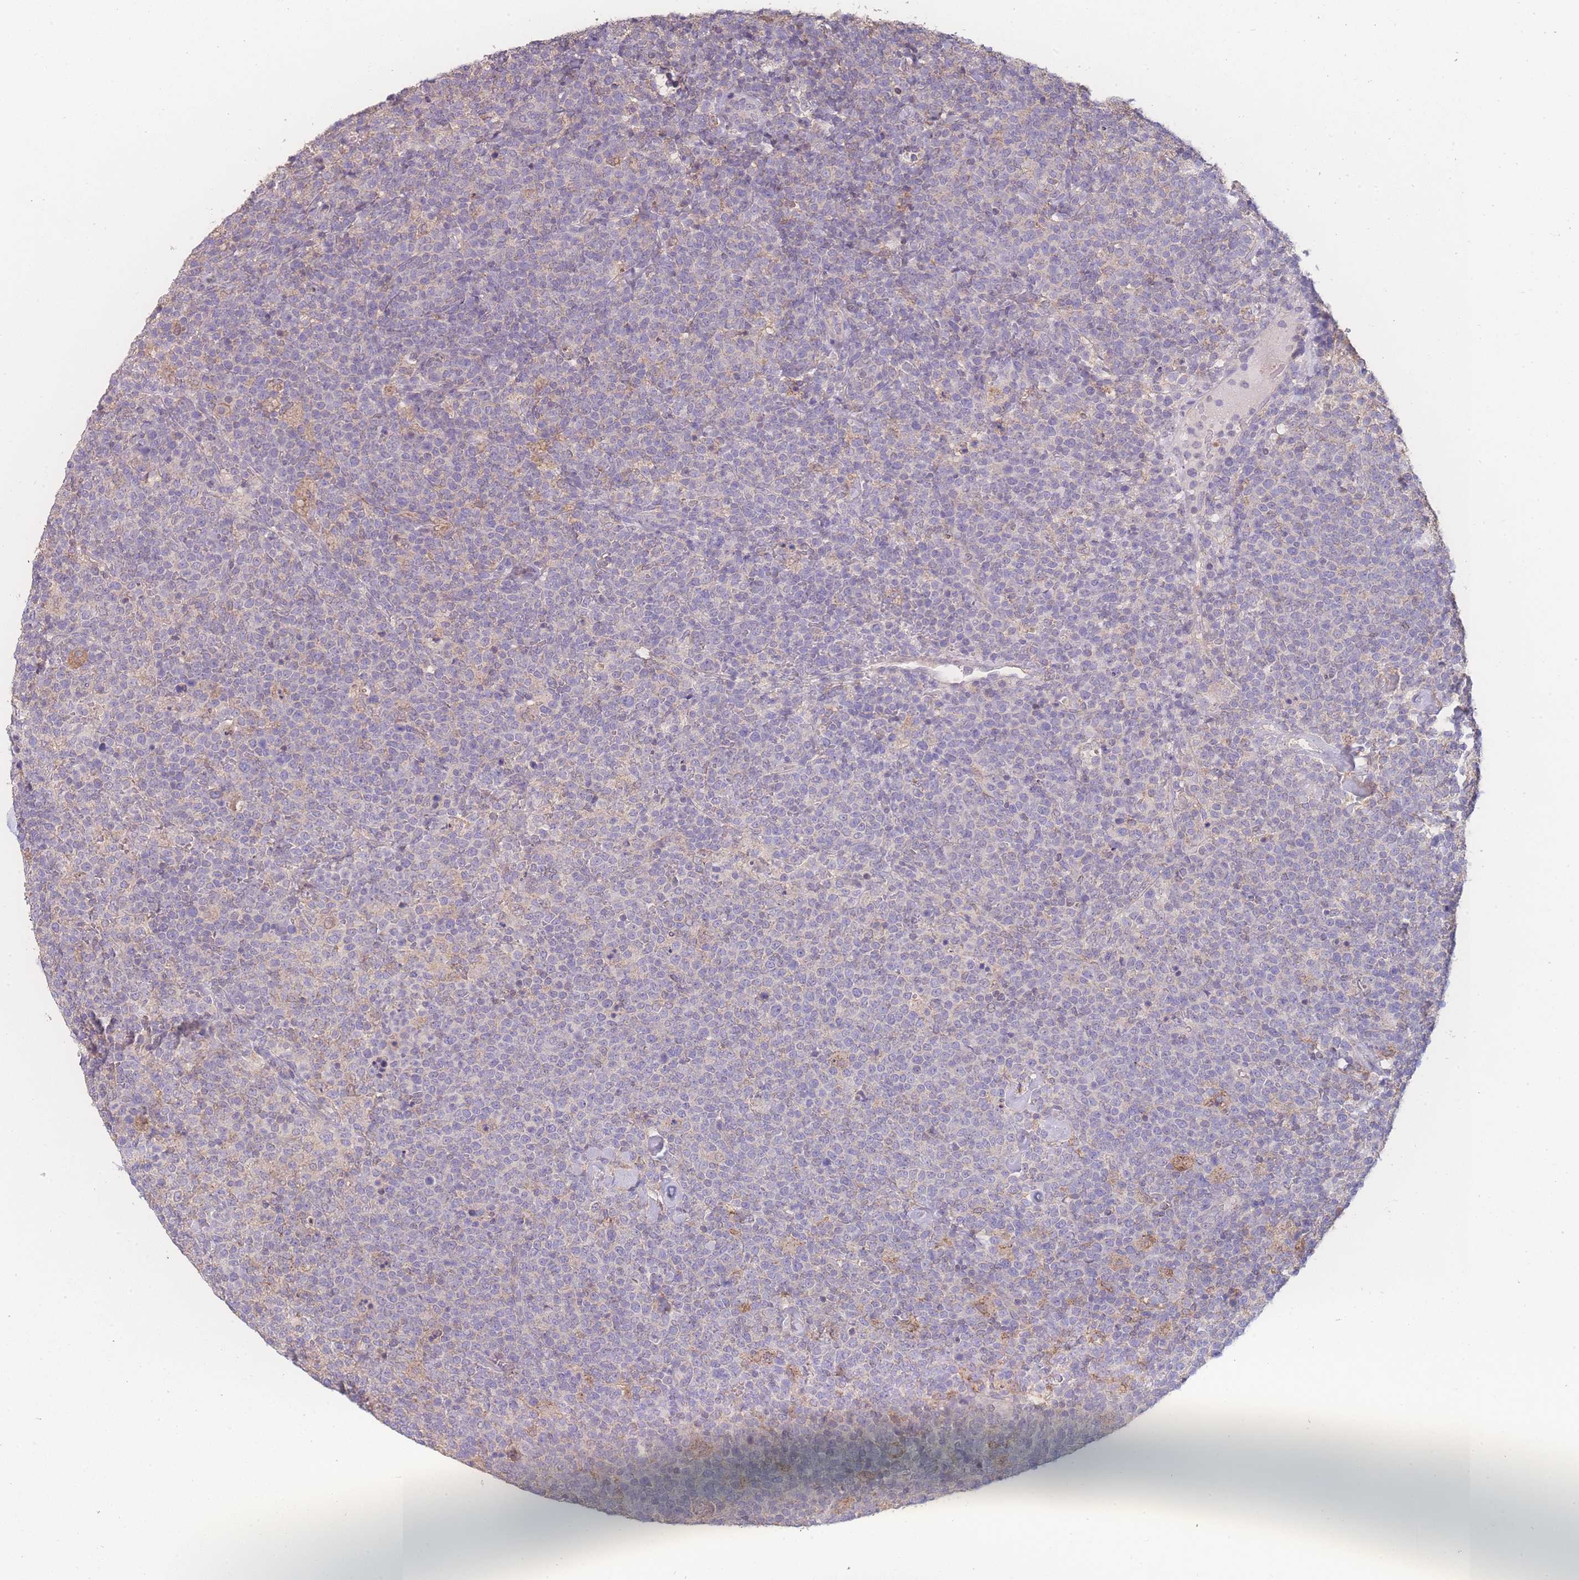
{"staining": {"intensity": "negative", "quantity": "none", "location": "none"}, "tissue": "lymphoma", "cell_type": "Tumor cells", "image_type": "cancer", "snomed": [{"axis": "morphology", "description": "Malignant lymphoma, non-Hodgkin's type, High grade"}, {"axis": "topography", "description": "Lymph node"}], "caption": "Immunohistochemical staining of human malignant lymphoma, non-Hodgkin's type (high-grade) exhibits no significant staining in tumor cells.", "gene": "GIPR", "patient": {"sex": "male", "age": 61}}